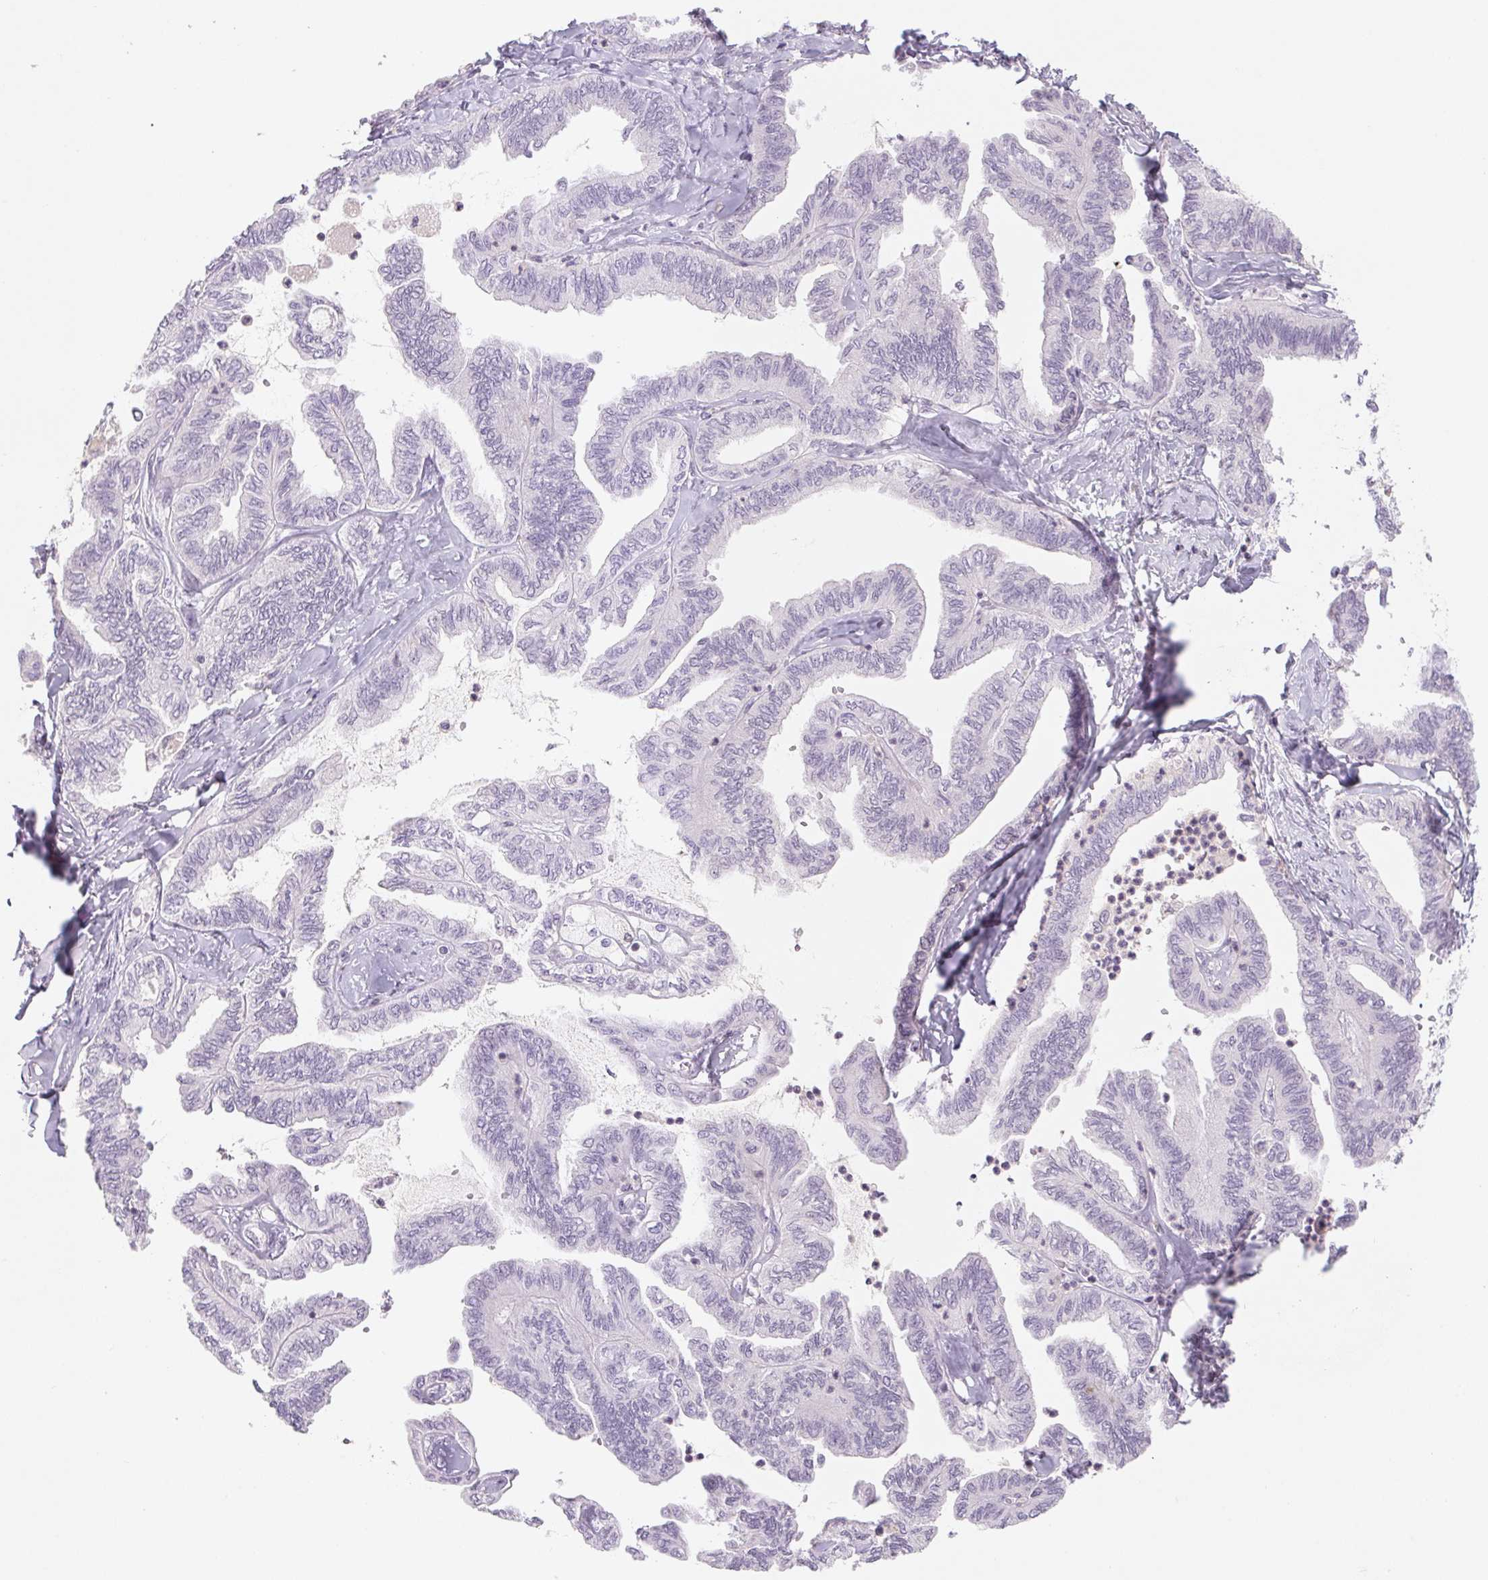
{"staining": {"intensity": "negative", "quantity": "none", "location": "none"}, "tissue": "ovarian cancer", "cell_type": "Tumor cells", "image_type": "cancer", "snomed": [{"axis": "morphology", "description": "Carcinoma, endometroid"}, {"axis": "topography", "description": "Ovary"}], "caption": "IHC histopathology image of human ovarian cancer stained for a protein (brown), which shows no expression in tumor cells.", "gene": "KIF26A", "patient": {"sex": "female", "age": 70}}